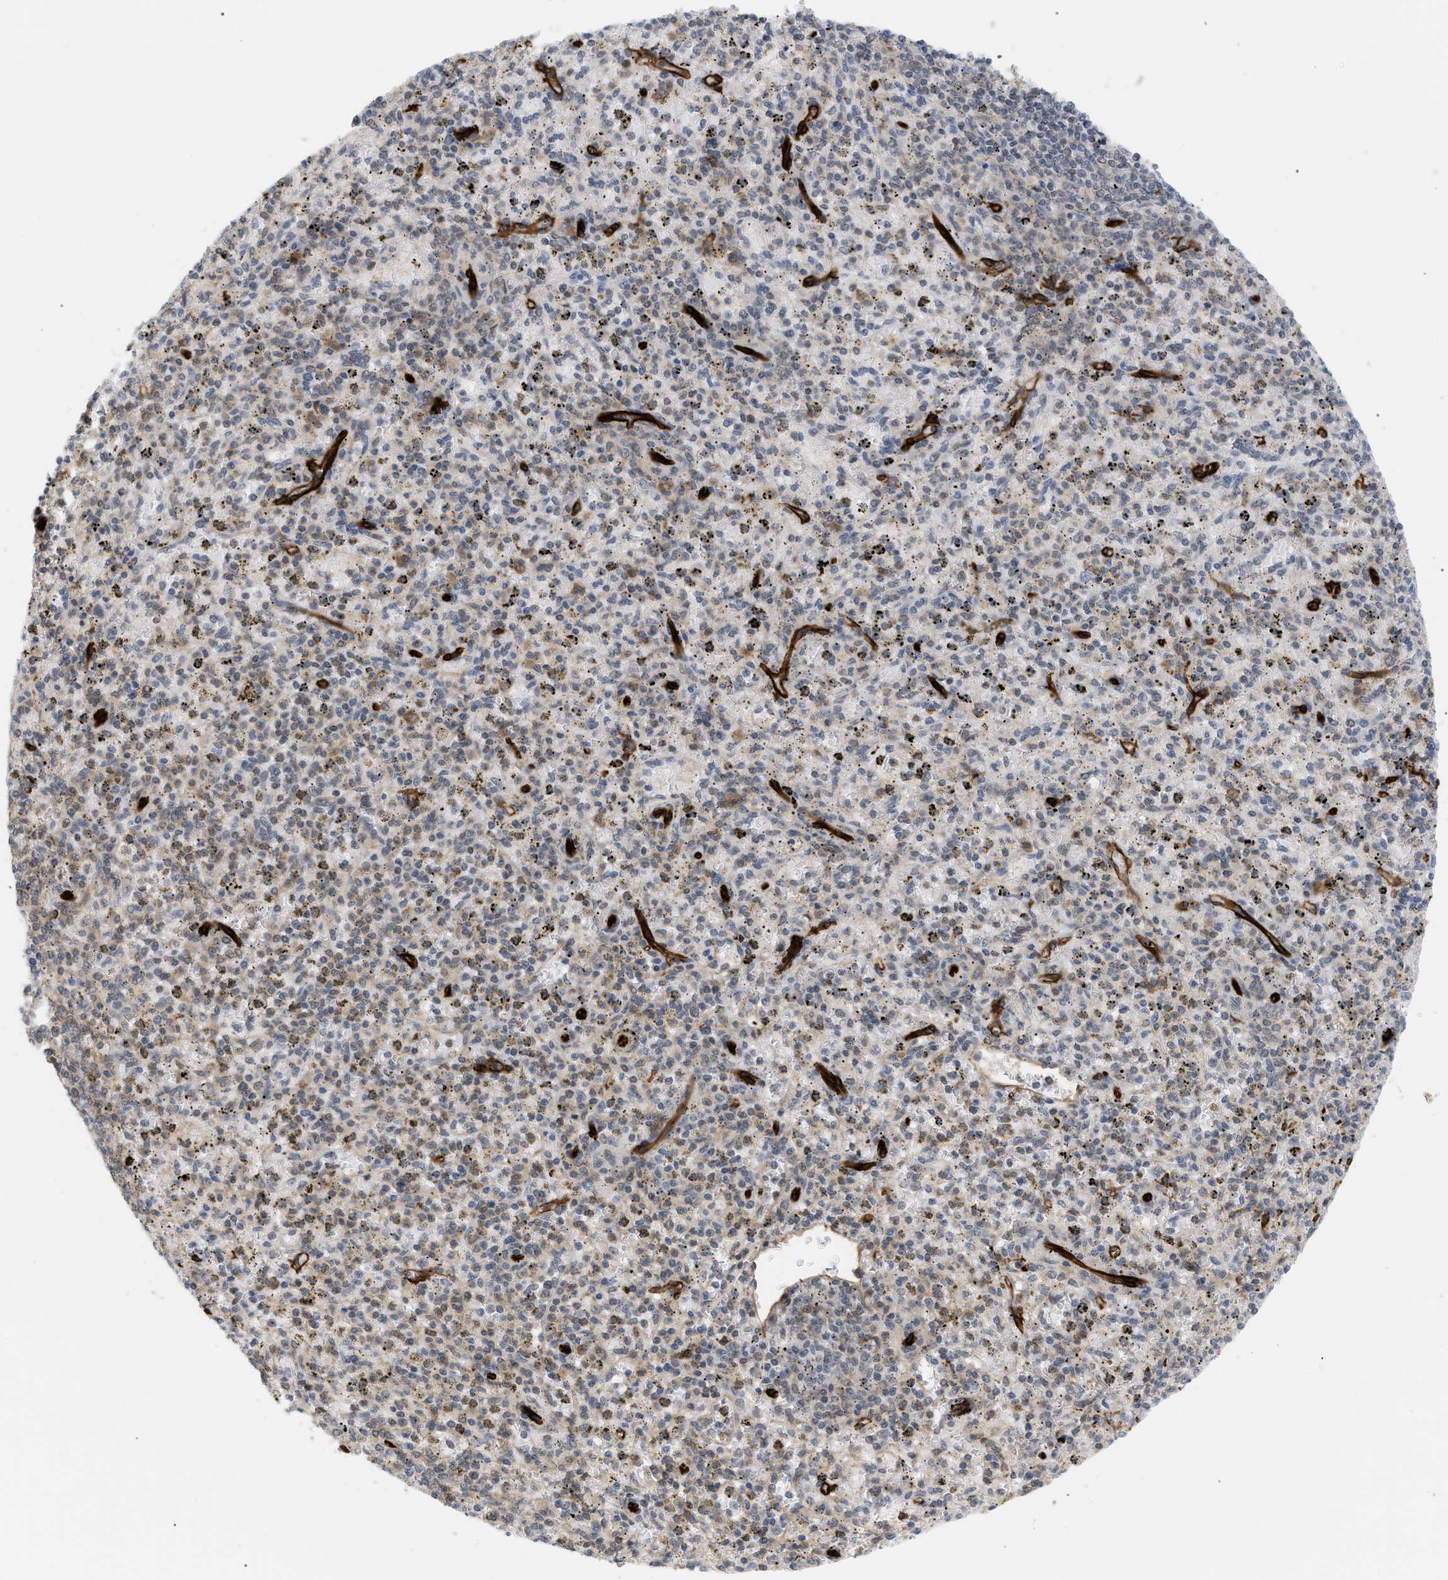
{"staining": {"intensity": "weak", "quantity": "25%-75%", "location": "cytoplasmic/membranous"}, "tissue": "spleen", "cell_type": "Cells in red pulp", "image_type": "normal", "snomed": [{"axis": "morphology", "description": "Normal tissue, NOS"}, {"axis": "topography", "description": "Spleen"}], "caption": "Immunohistochemical staining of normal spleen reveals 25%-75% levels of weak cytoplasmic/membranous protein expression in approximately 25%-75% of cells in red pulp. (DAB (3,3'-diaminobenzidine) IHC, brown staining for protein, blue staining for nuclei).", "gene": "PALMD", "patient": {"sex": "male", "age": 72}}